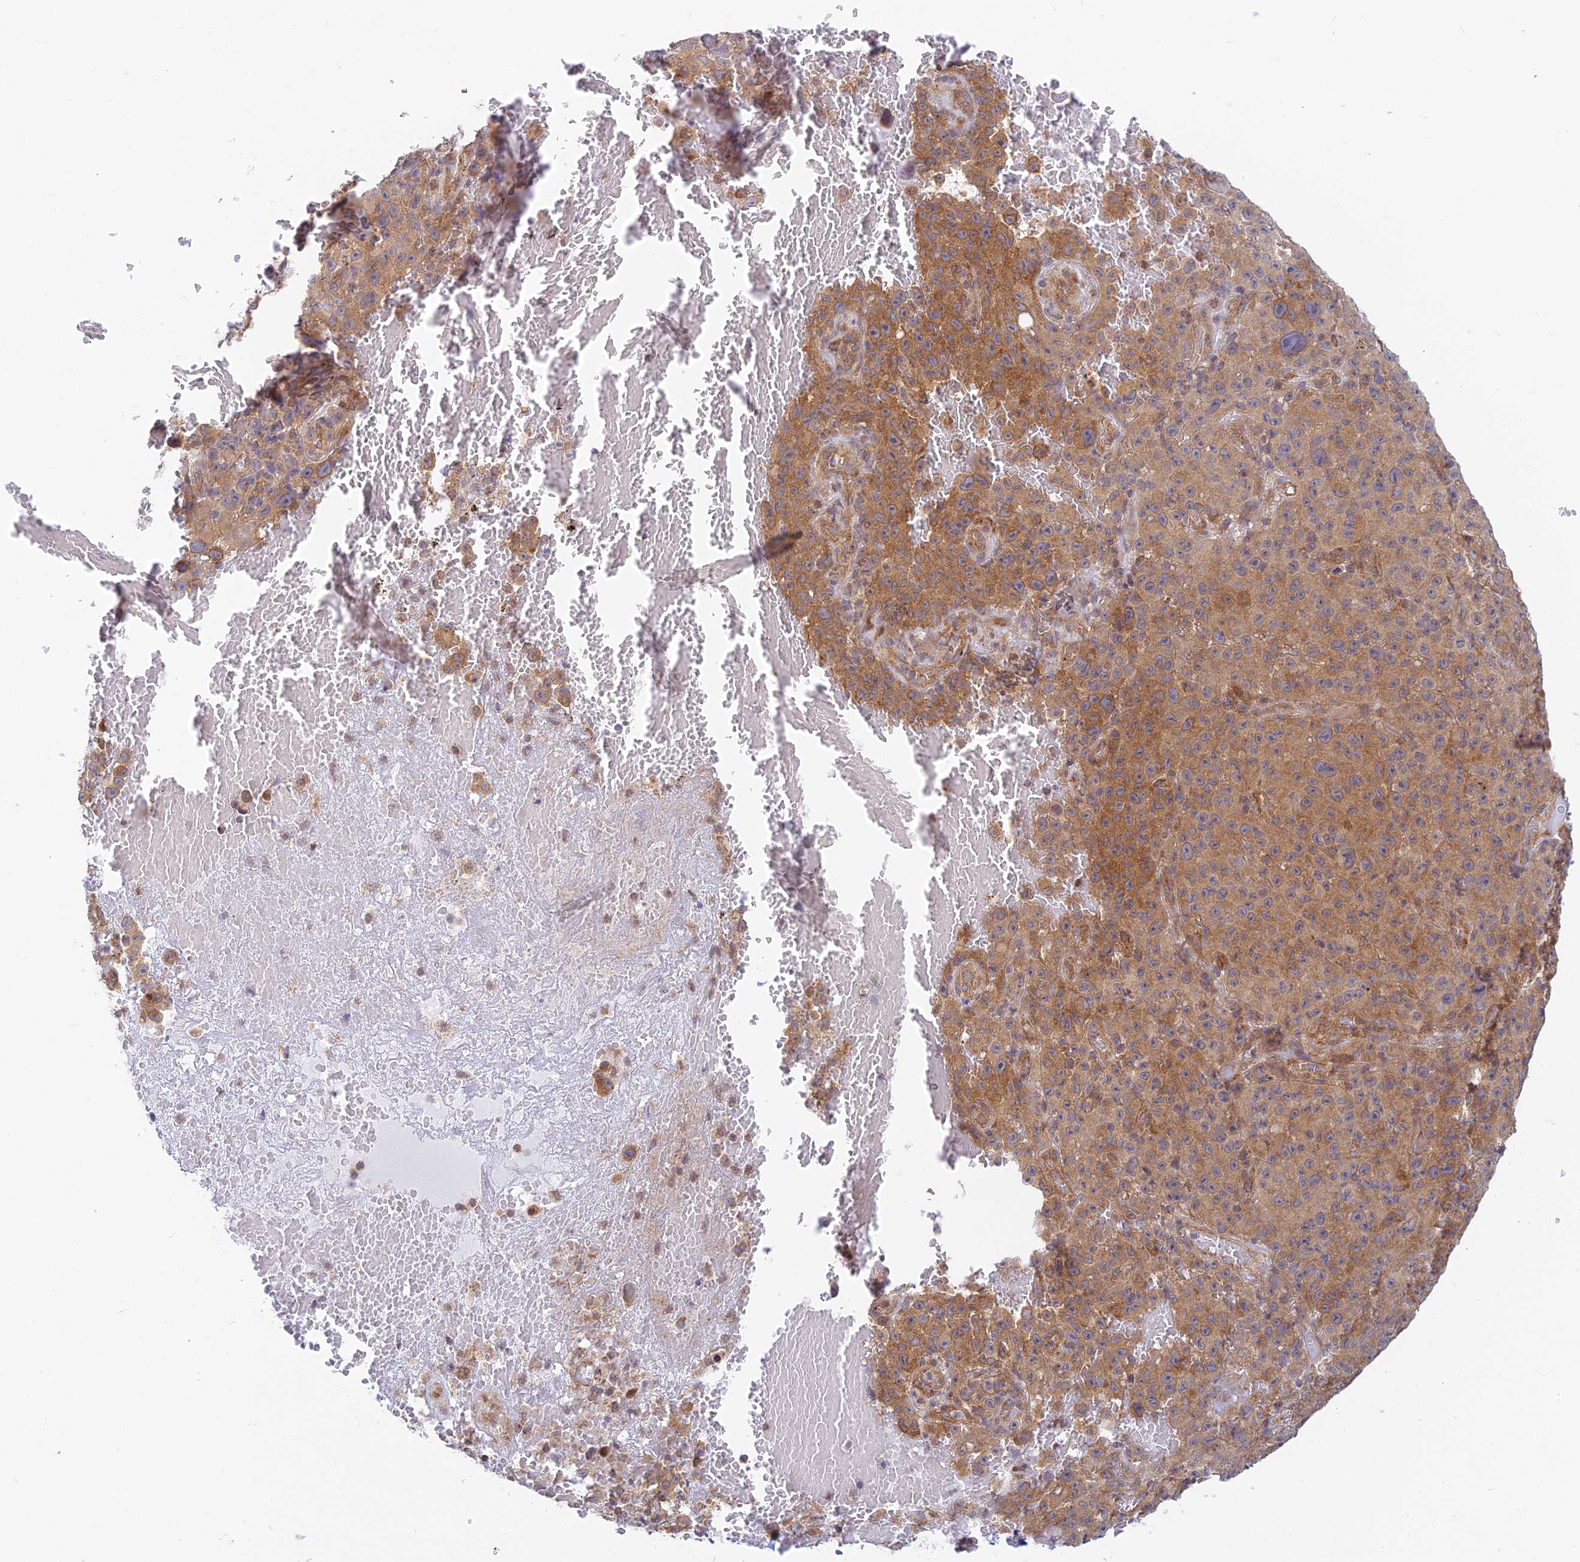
{"staining": {"intensity": "moderate", "quantity": ">75%", "location": "cytoplasmic/membranous"}, "tissue": "melanoma", "cell_type": "Tumor cells", "image_type": "cancer", "snomed": [{"axis": "morphology", "description": "Malignant melanoma, NOS"}, {"axis": "topography", "description": "Skin"}], "caption": "Immunohistochemical staining of human malignant melanoma reveals moderate cytoplasmic/membranous protein expression in about >75% of tumor cells.", "gene": "HOOK2", "patient": {"sex": "female", "age": 82}}